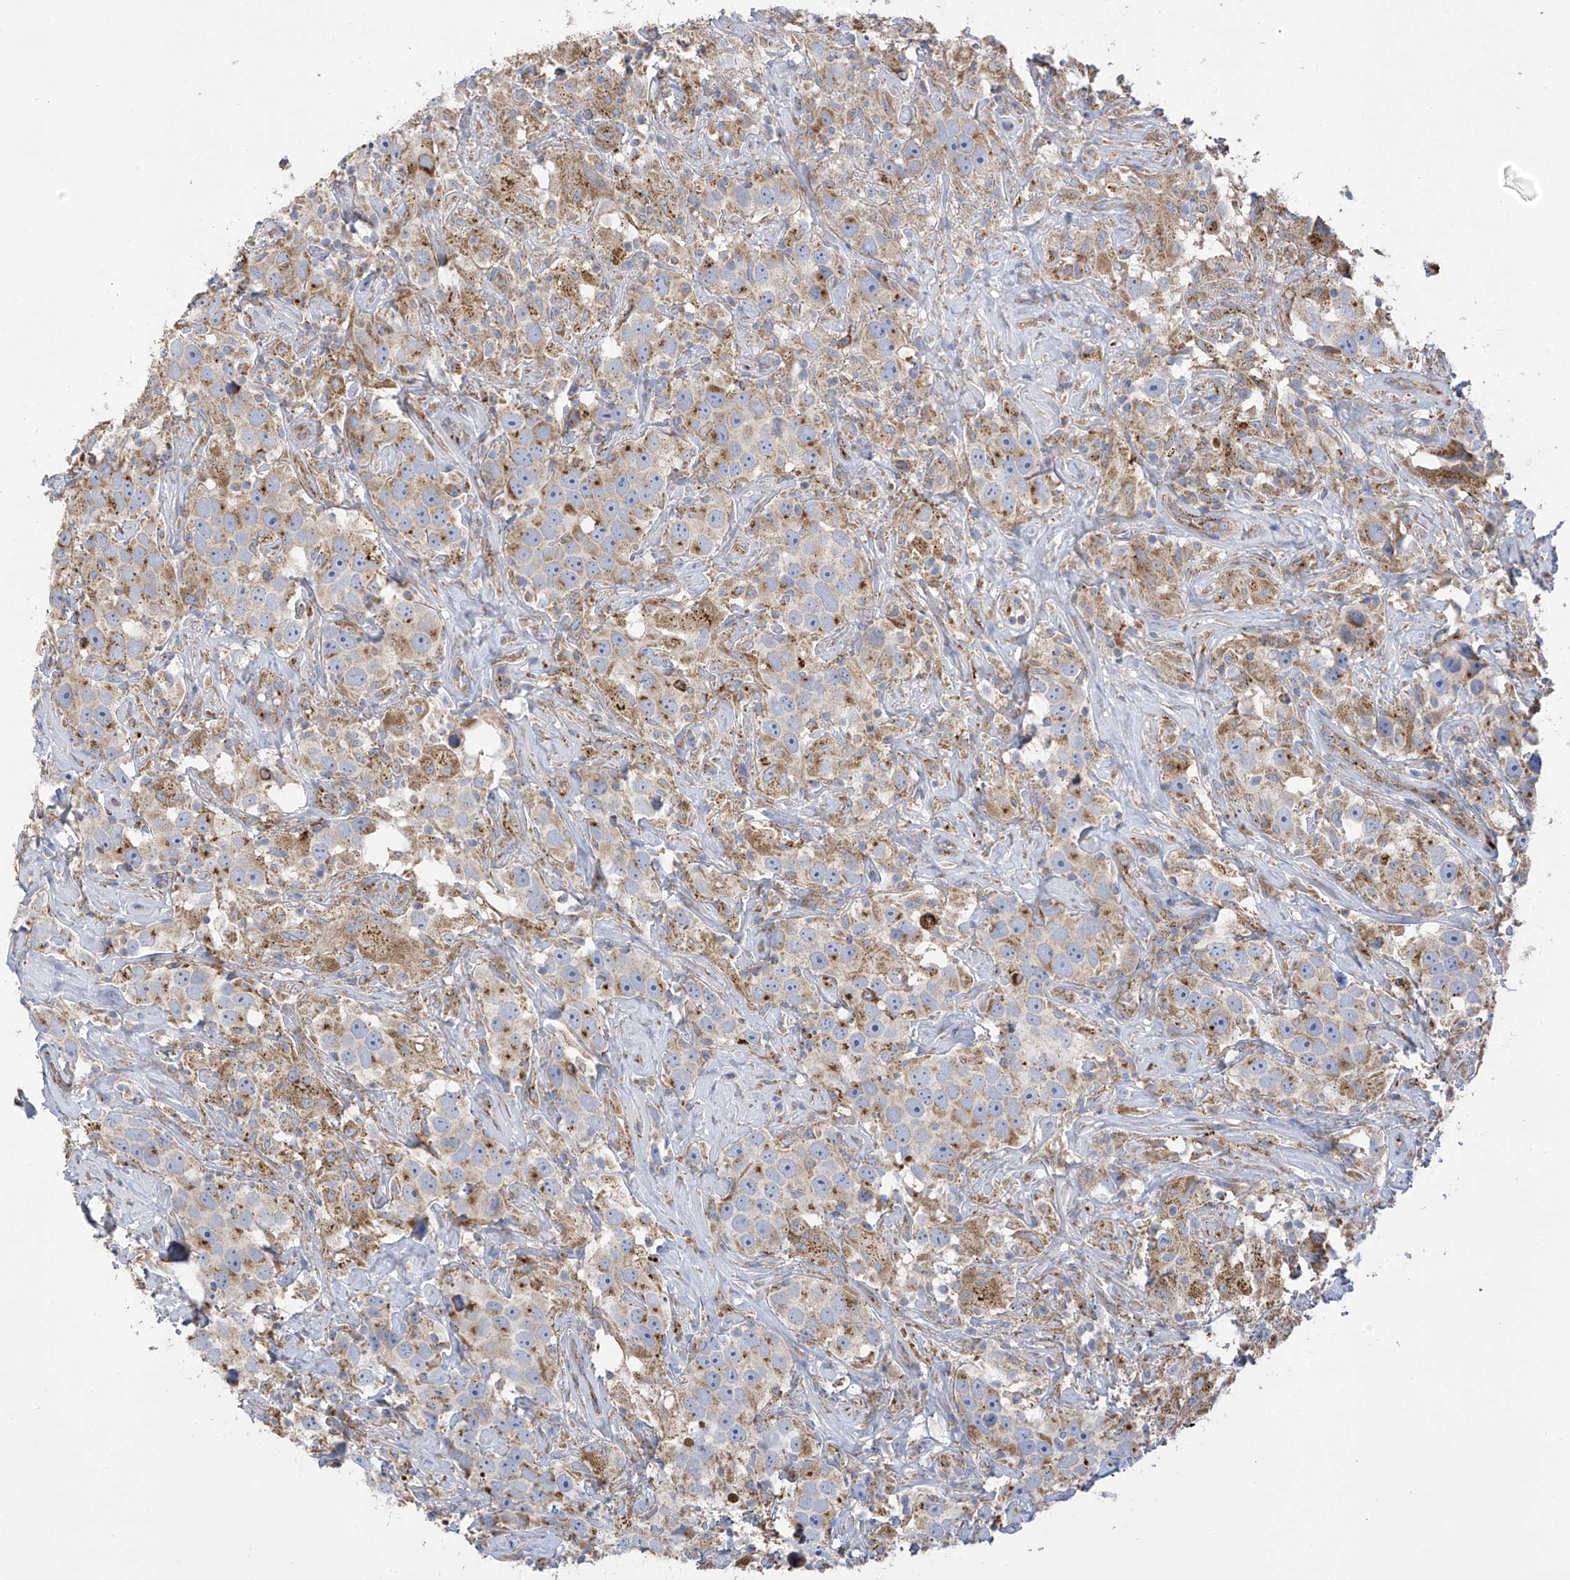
{"staining": {"intensity": "moderate", "quantity": "25%-75%", "location": "cytoplasmic/membranous"}, "tissue": "testis cancer", "cell_type": "Tumor cells", "image_type": "cancer", "snomed": [{"axis": "morphology", "description": "Seminoma, NOS"}, {"axis": "topography", "description": "Testis"}], "caption": "Immunohistochemical staining of human seminoma (testis) reveals medium levels of moderate cytoplasmic/membranous protein positivity in about 25%-75% of tumor cells.", "gene": "ITM2B", "patient": {"sex": "male", "age": 49}}